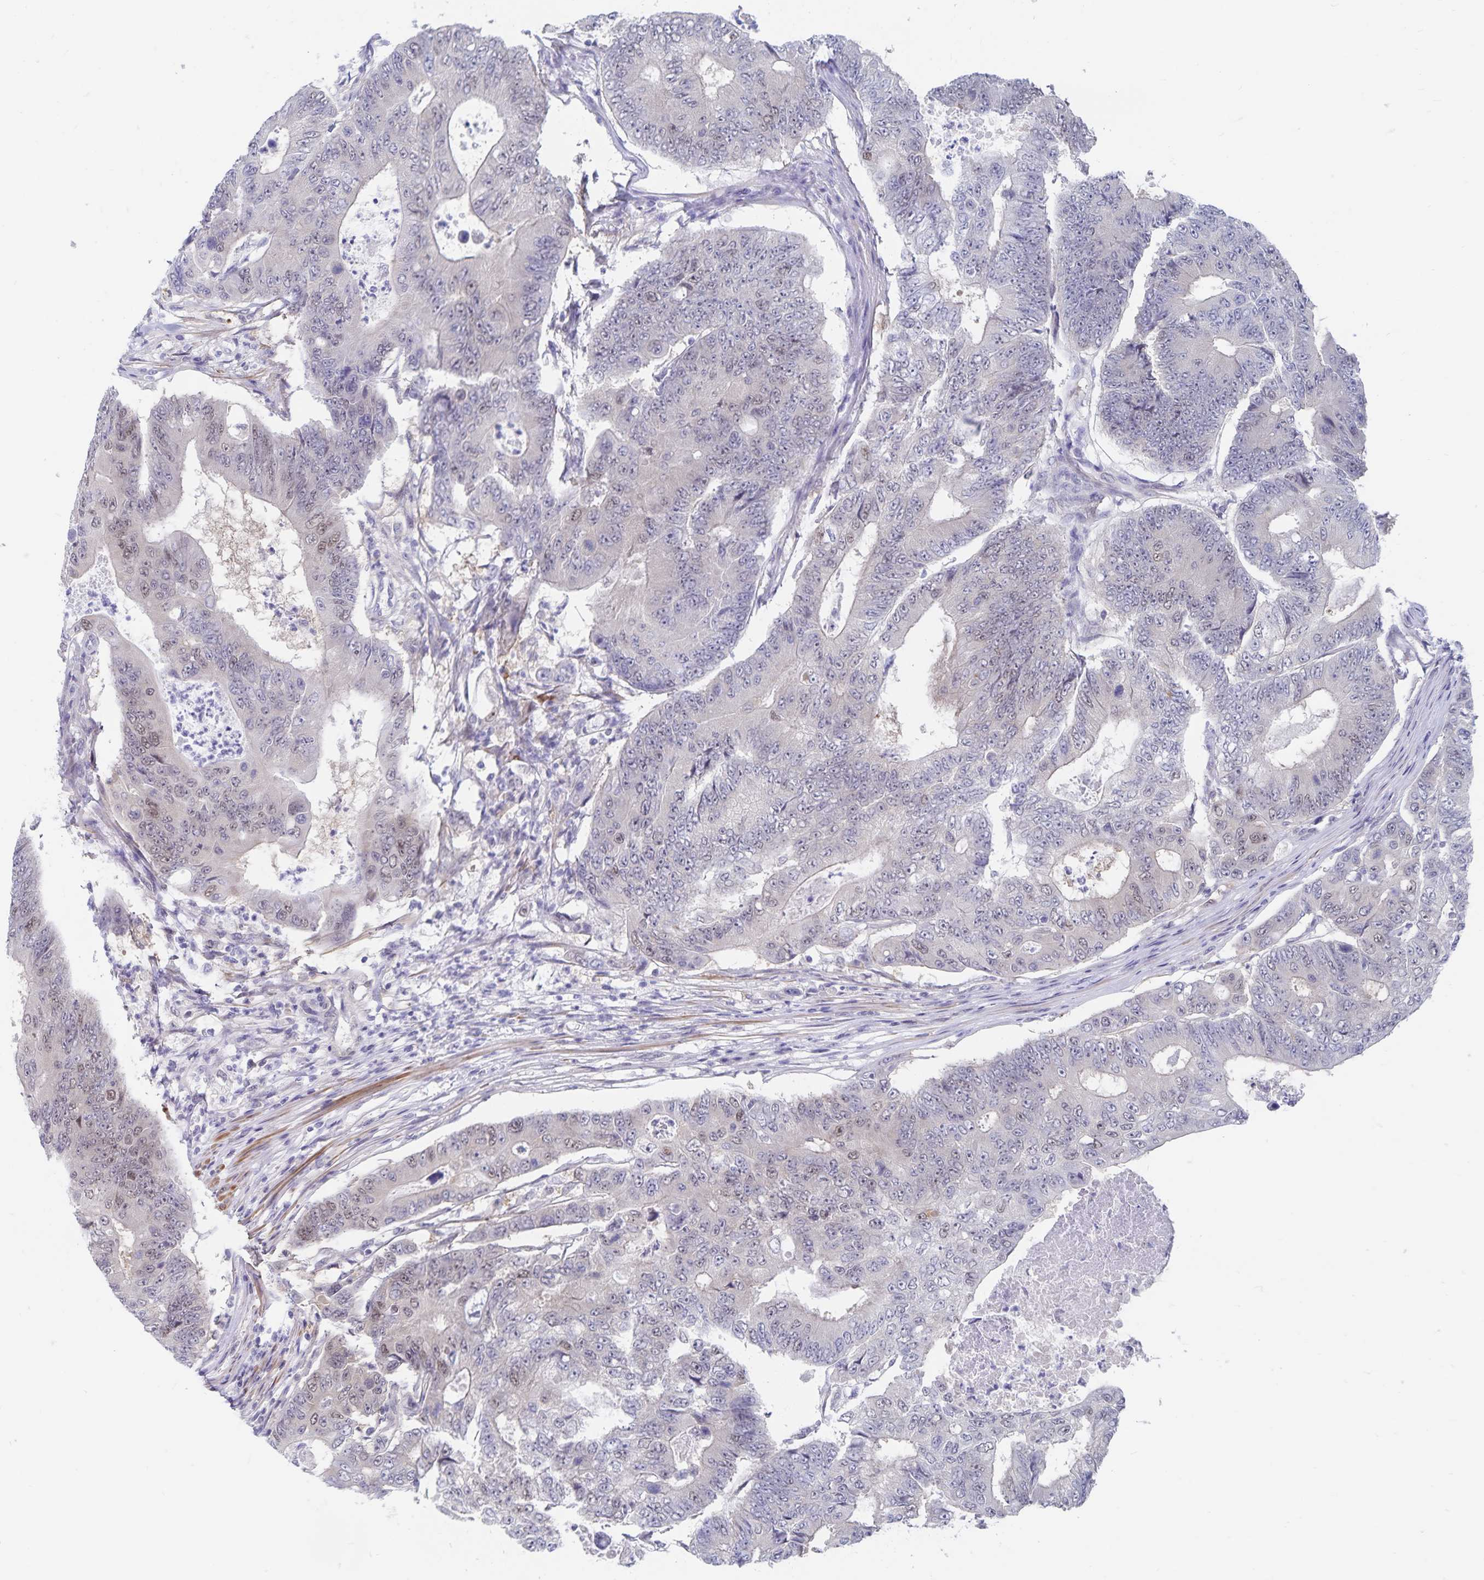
{"staining": {"intensity": "weak", "quantity": "<25%", "location": "nuclear"}, "tissue": "colorectal cancer", "cell_type": "Tumor cells", "image_type": "cancer", "snomed": [{"axis": "morphology", "description": "Adenocarcinoma, NOS"}, {"axis": "topography", "description": "Colon"}], "caption": "IHC histopathology image of neoplastic tissue: human colorectal adenocarcinoma stained with DAB (3,3'-diaminobenzidine) reveals no significant protein positivity in tumor cells.", "gene": "BAG6", "patient": {"sex": "female", "age": 48}}